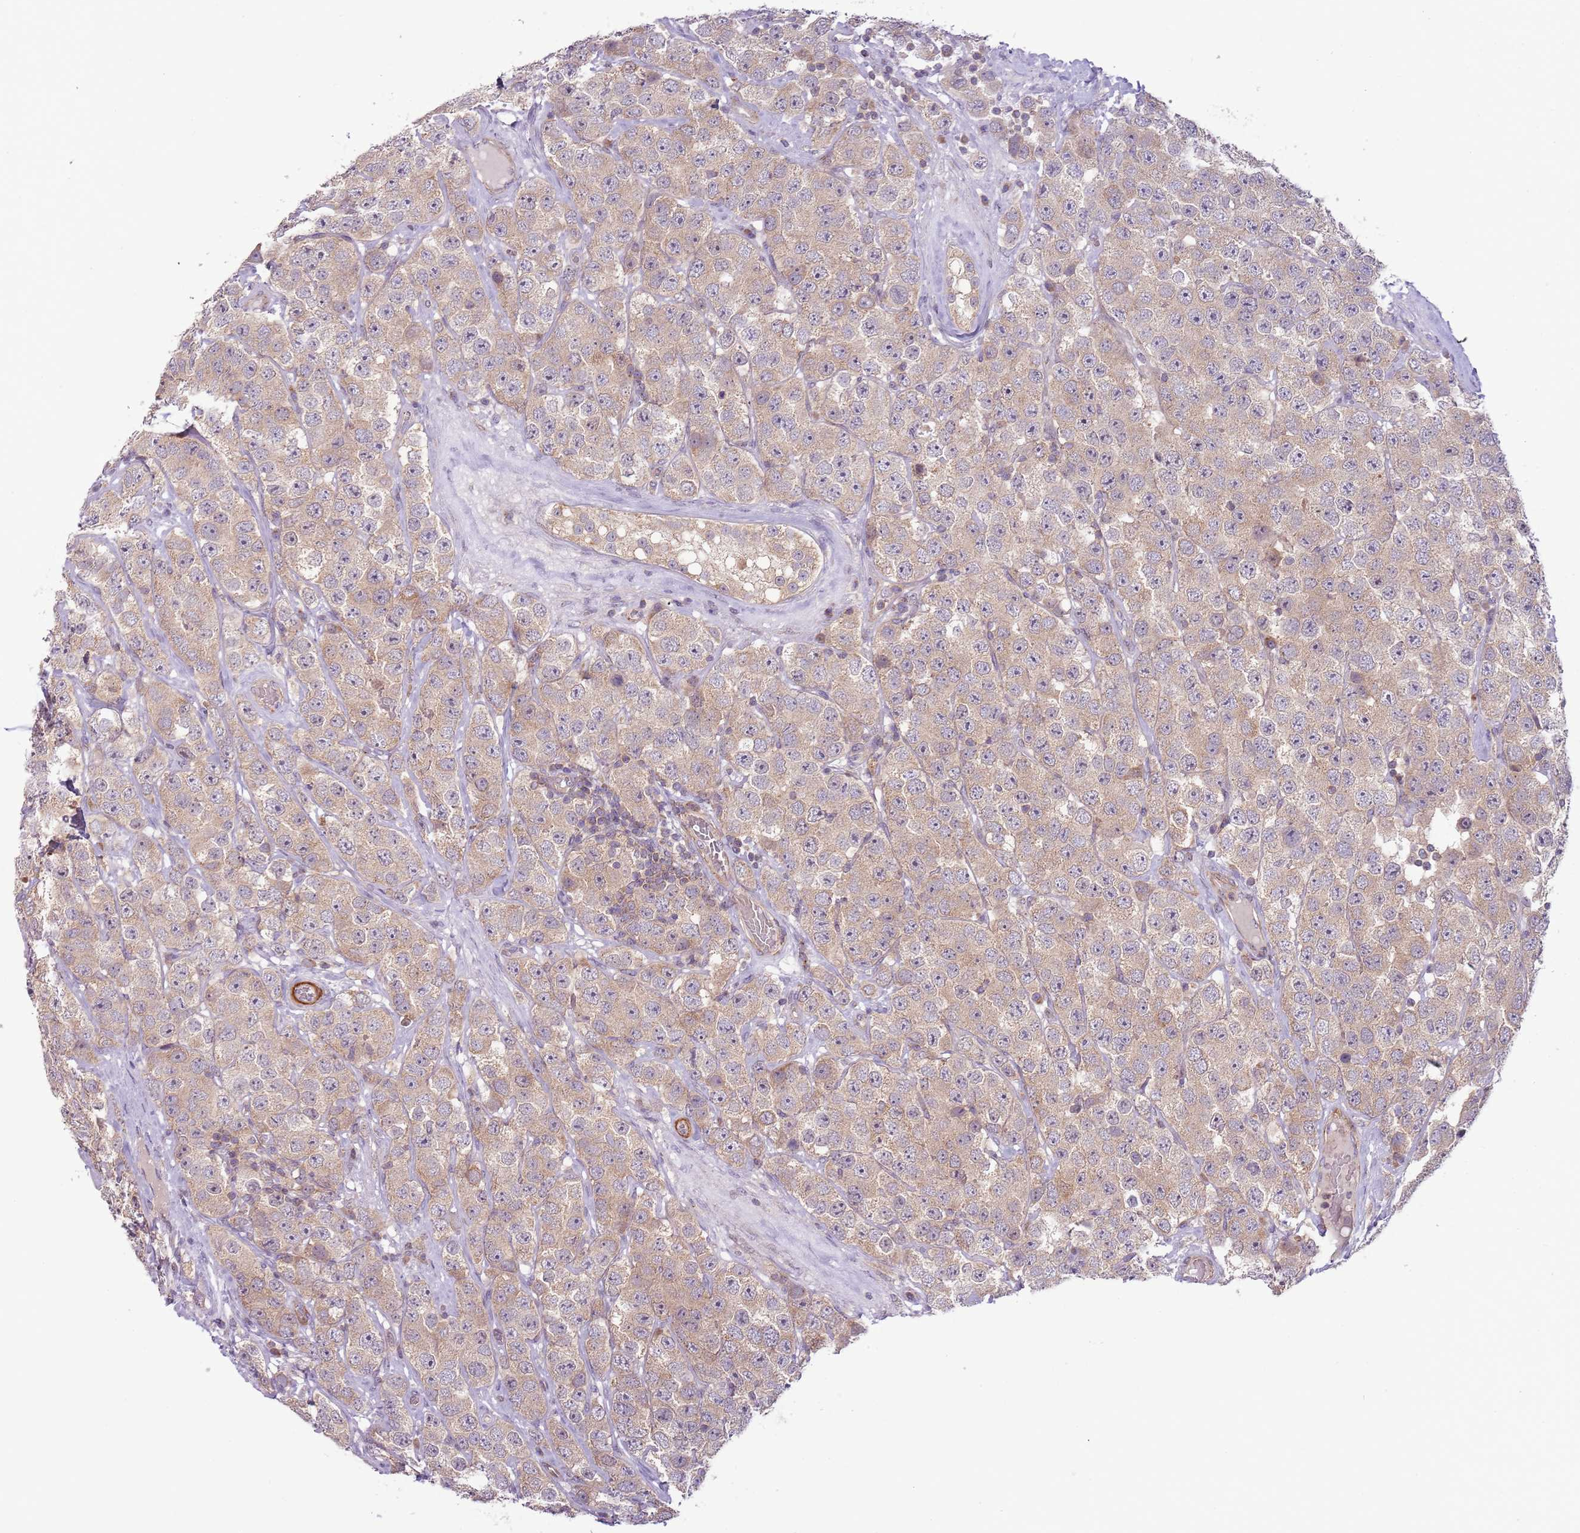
{"staining": {"intensity": "weak", "quantity": ">75%", "location": "cytoplasmic/membranous"}, "tissue": "testis cancer", "cell_type": "Tumor cells", "image_type": "cancer", "snomed": [{"axis": "morphology", "description": "Seminoma, NOS"}, {"axis": "topography", "description": "Testis"}], "caption": "Tumor cells demonstrate low levels of weak cytoplasmic/membranous staining in about >75% of cells in human seminoma (testis). (Stains: DAB (3,3'-diaminobenzidine) in brown, nuclei in blue, Microscopy: brightfield microscopy at high magnification).", "gene": "DTD2", "patient": {"sex": "male", "age": 28}}